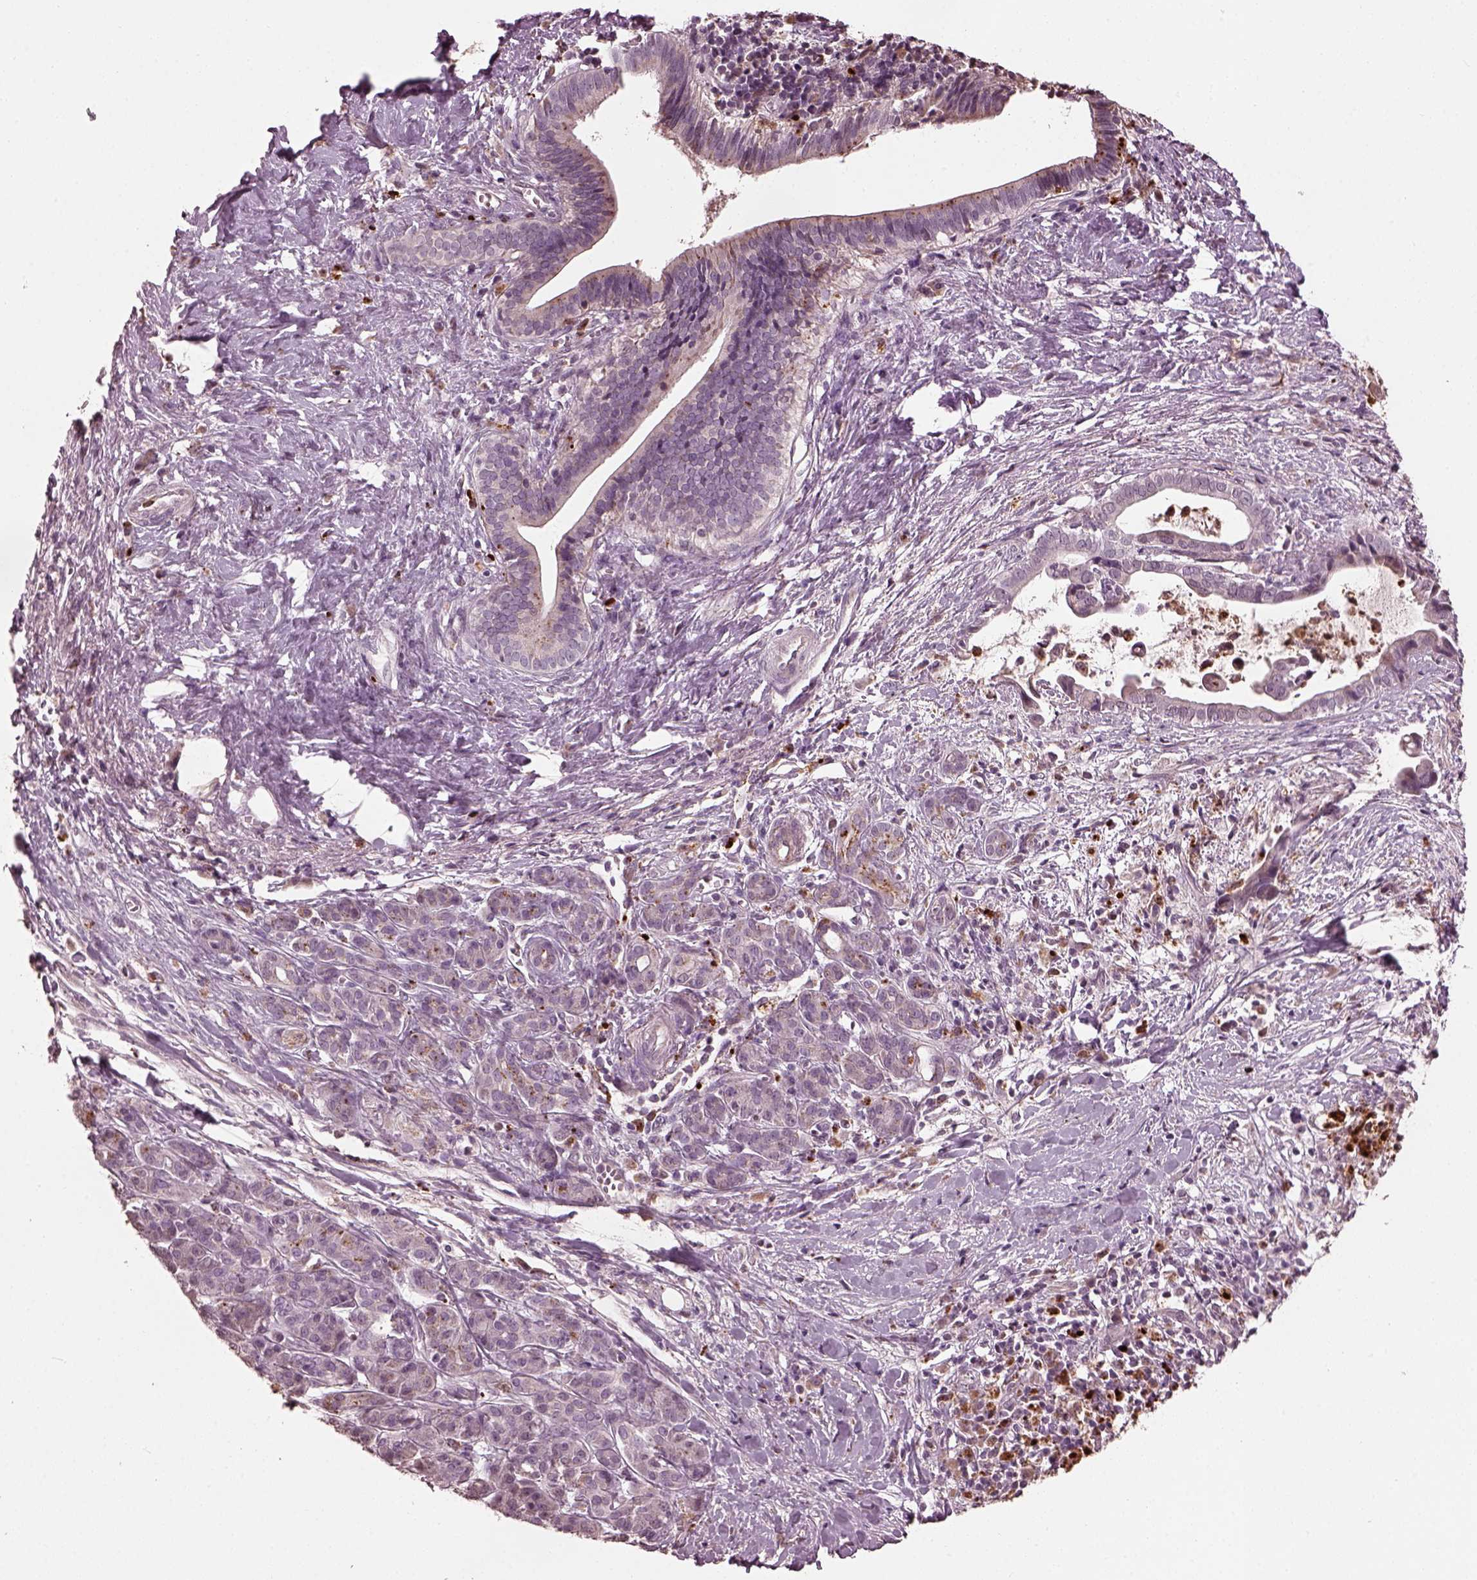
{"staining": {"intensity": "negative", "quantity": "none", "location": "none"}, "tissue": "pancreatic cancer", "cell_type": "Tumor cells", "image_type": "cancer", "snomed": [{"axis": "morphology", "description": "Adenocarcinoma, NOS"}, {"axis": "topography", "description": "Pancreas"}], "caption": "The immunohistochemistry (IHC) photomicrograph has no significant positivity in tumor cells of pancreatic cancer (adenocarcinoma) tissue.", "gene": "RUFY3", "patient": {"sex": "male", "age": 61}}